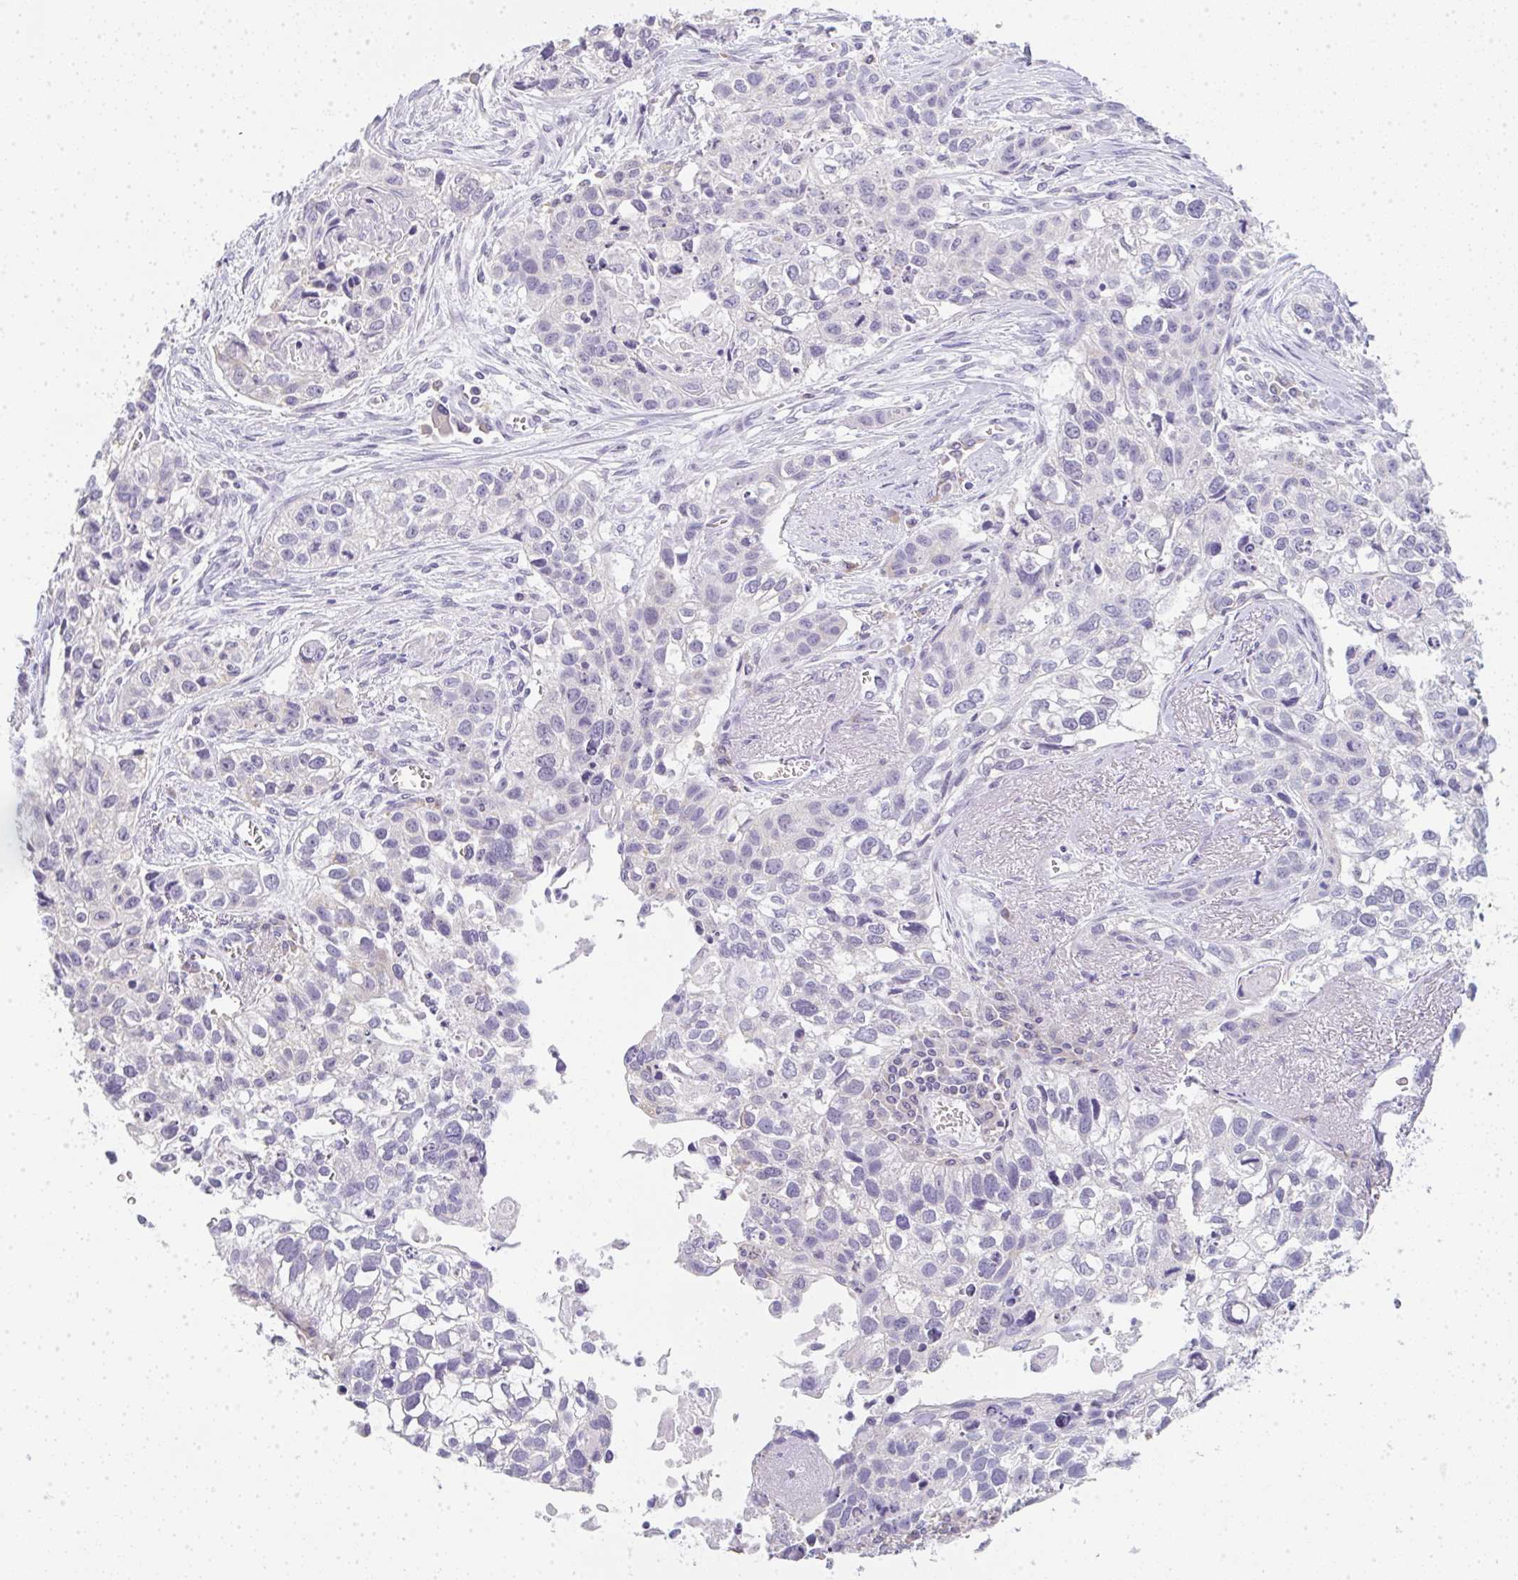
{"staining": {"intensity": "negative", "quantity": "none", "location": "none"}, "tissue": "lung cancer", "cell_type": "Tumor cells", "image_type": "cancer", "snomed": [{"axis": "morphology", "description": "Squamous cell carcinoma, NOS"}, {"axis": "topography", "description": "Lung"}], "caption": "High magnification brightfield microscopy of lung squamous cell carcinoma stained with DAB (brown) and counterstained with hematoxylin (blue): tumor cells show no significant expression.", "gene": "LPAR4", "patient": {"sex": "male", "age": 74}}